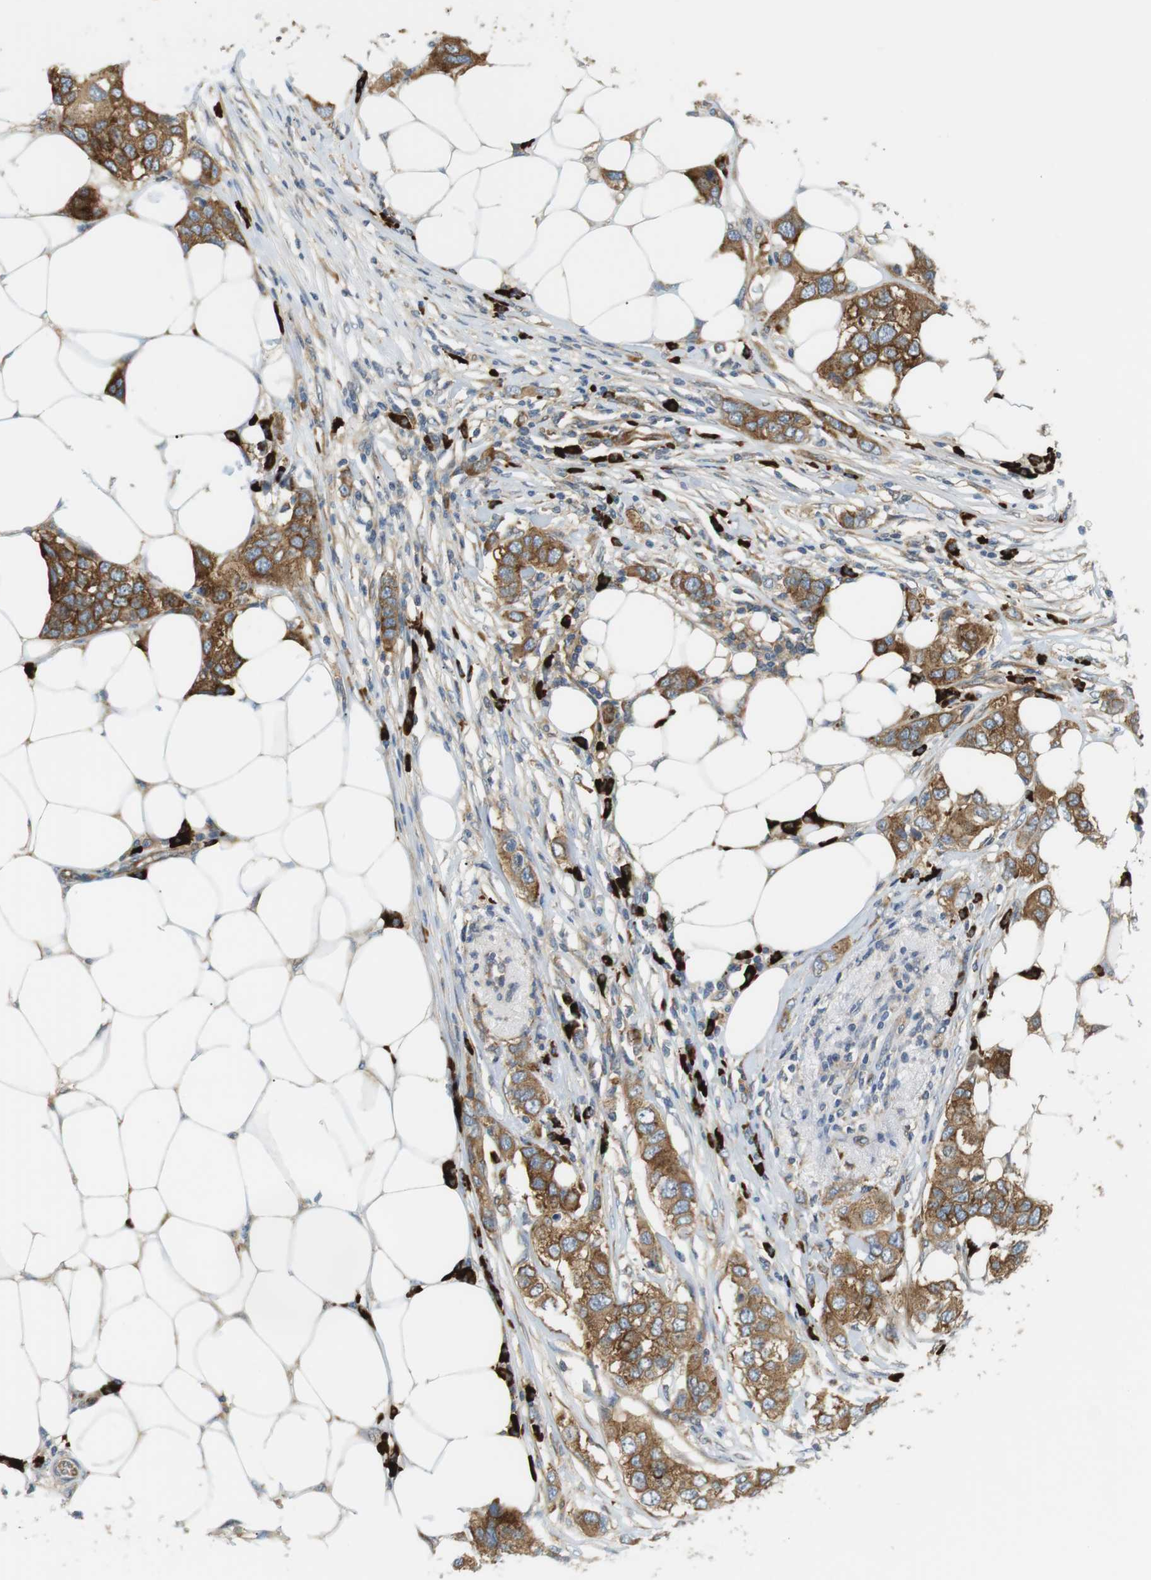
{"staining": {"intensity": "moderate", "quantity": ">75%", "location": "cytoplasmic/membranous"}, "tissue": "breast cancer", "cell_type": "Tumor cells", "image_type": "cancer", "snomed": [{"axis": "morphology", "description": "Duct carcinoma"}, {"axis": "topography", "description": "Breast"}], "caption": "An immunohistochemistry (IHC) micrograph of tumor tissue is shown. Protein staining in brown highlights moderate cytoplasmic/membranous positivity in breast cancer (invasive ductal carcinoma) within tumor cells.", "gene": "TMEM200A", "patient": {"sex": "female", "age": 50}}